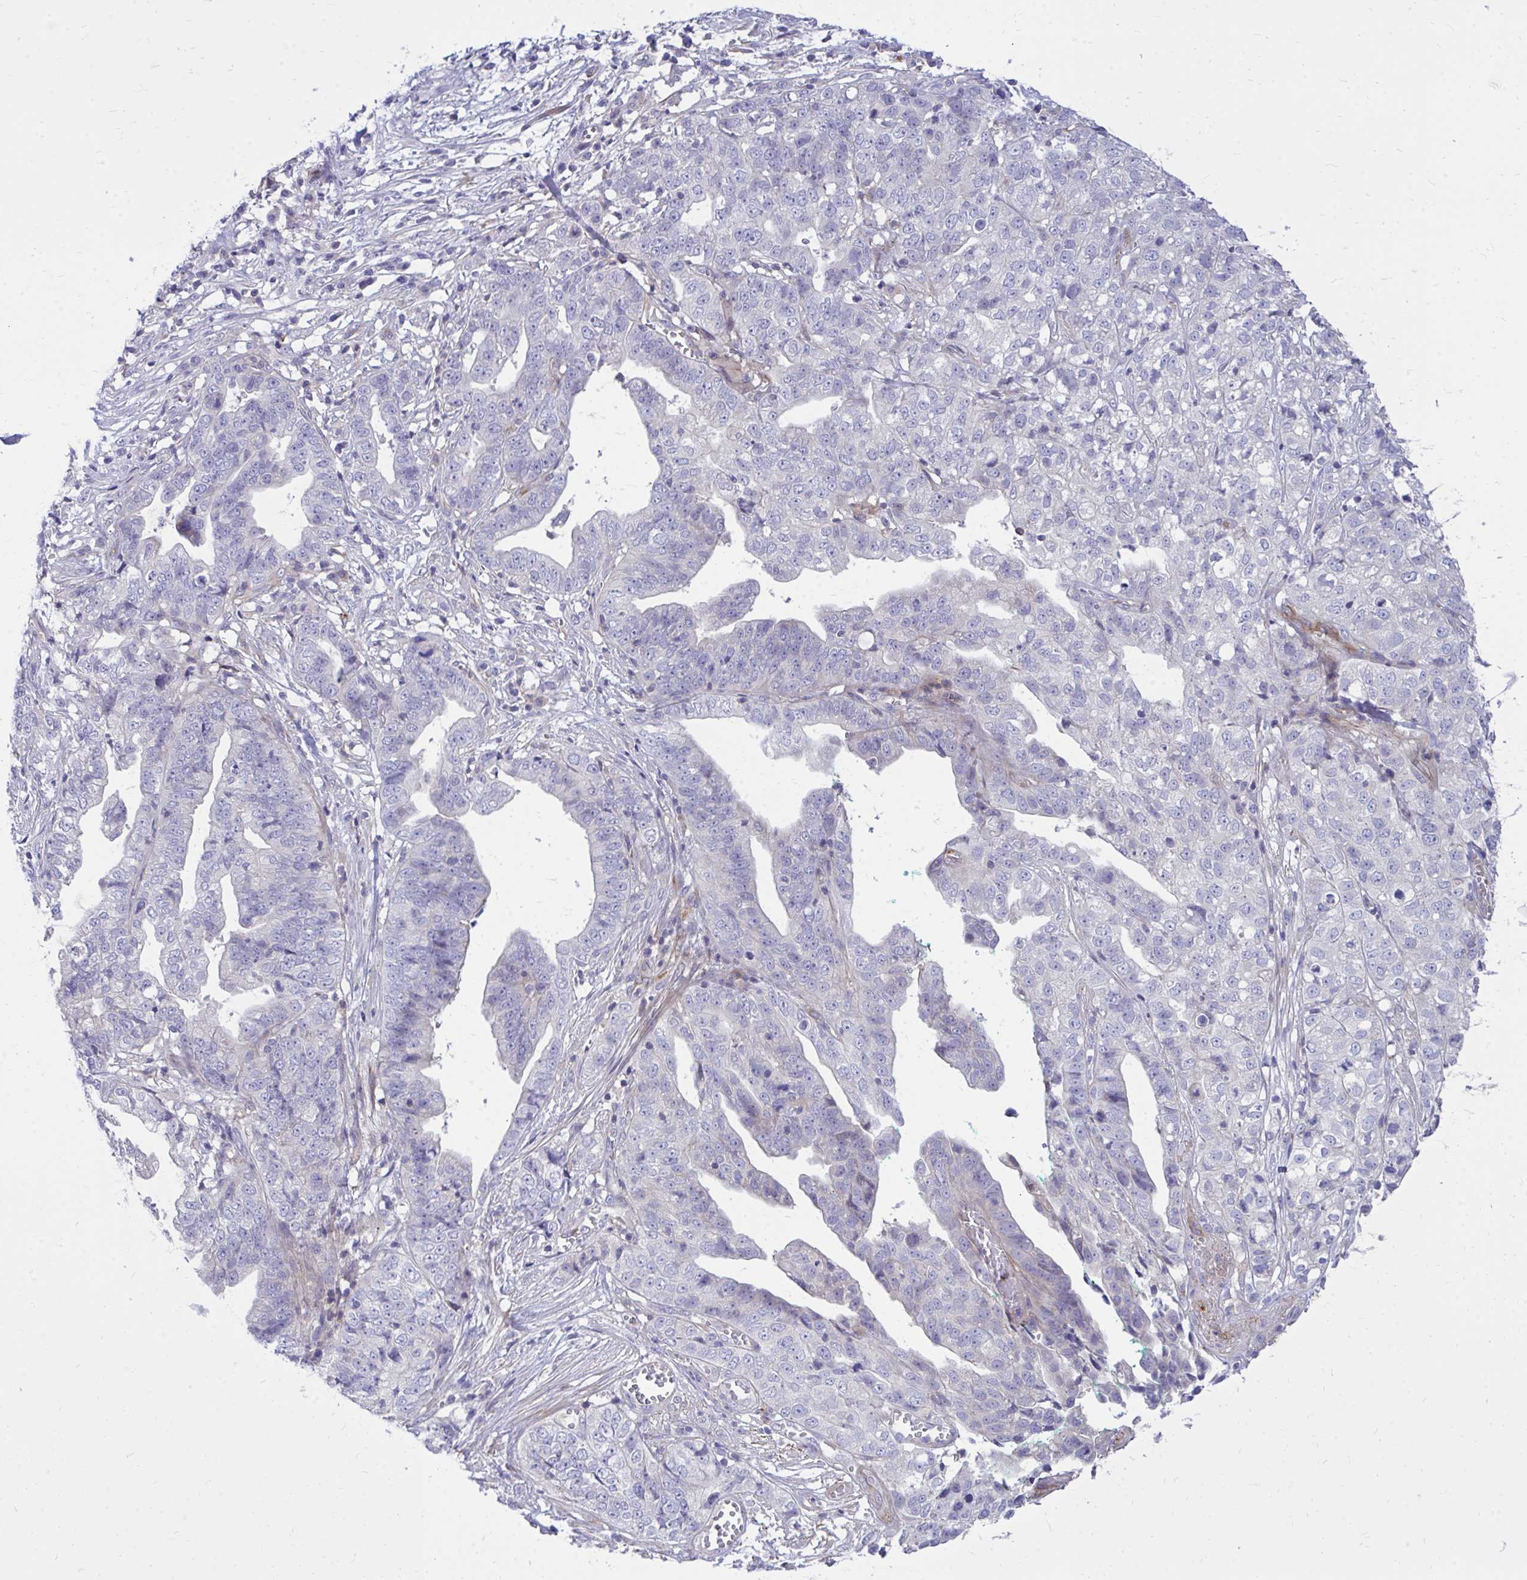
{"staining": {"intensity": "negative", "quantity": "none", "location": "none"}, "tissue": "stomach cancer", "cell_type": "Tumor cells", "image_type": "cancer", "snomed": [{"axis": "morphology", "description": "Adenocarcinoma, NOS"}, {"axis": "topography", "description": "Stomach, upper"}], "caption": "Immunohistochemical staining of stomach cancer reveals no significant expression in tumor cells. (DAB IHC, high magnification).", "gene": "TP53I11", "patient": {"sex": "female", "age": 67}}